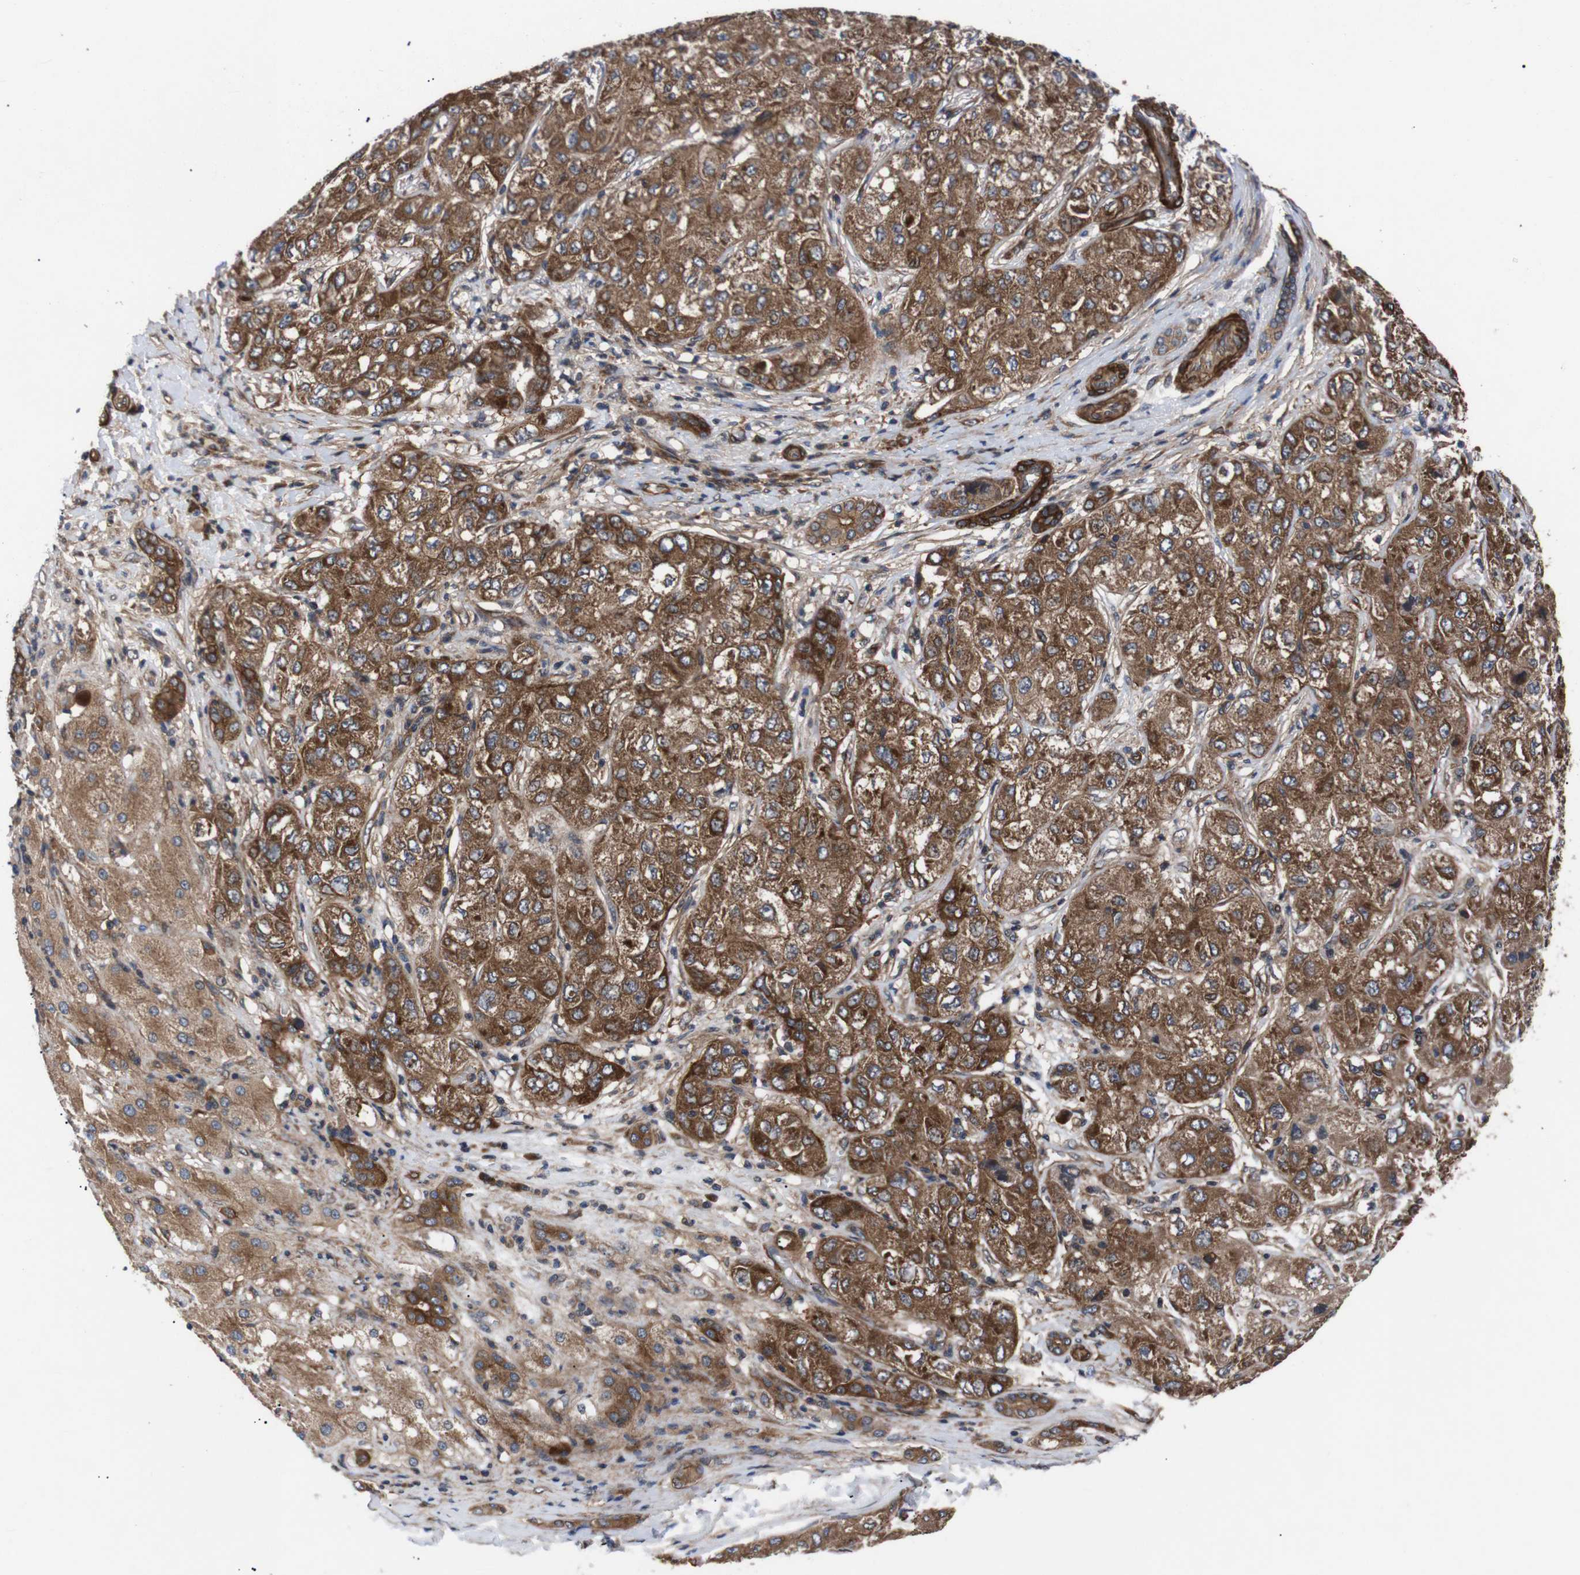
{"staining": {"intensity": "moderate", "quantity": ">75%", "location": "cytoplasmic/membranous"}, "tissue": "liver cancer", "cell_type": "Tumor cells", "image_type": "cancer", "snomed": [{"axis": "morphology", "description": "Carcinoma, Hepatocellular, NOS"}, {"axis": "topography", "description": "Liver"}], "caption": "Immunohistochemical staining of human hepatocellular carcinoma (liver) shows medium levels of moderate cytoplasmic/membranous protein positivity in approximately >75% of tumor cells. (DAB (3,3'-diaminobenzidine) IHC, brown staining for protein, blue staining for nuclei).", "gene": "PAWR", "patient": {"sex": "male", "age": 80}}